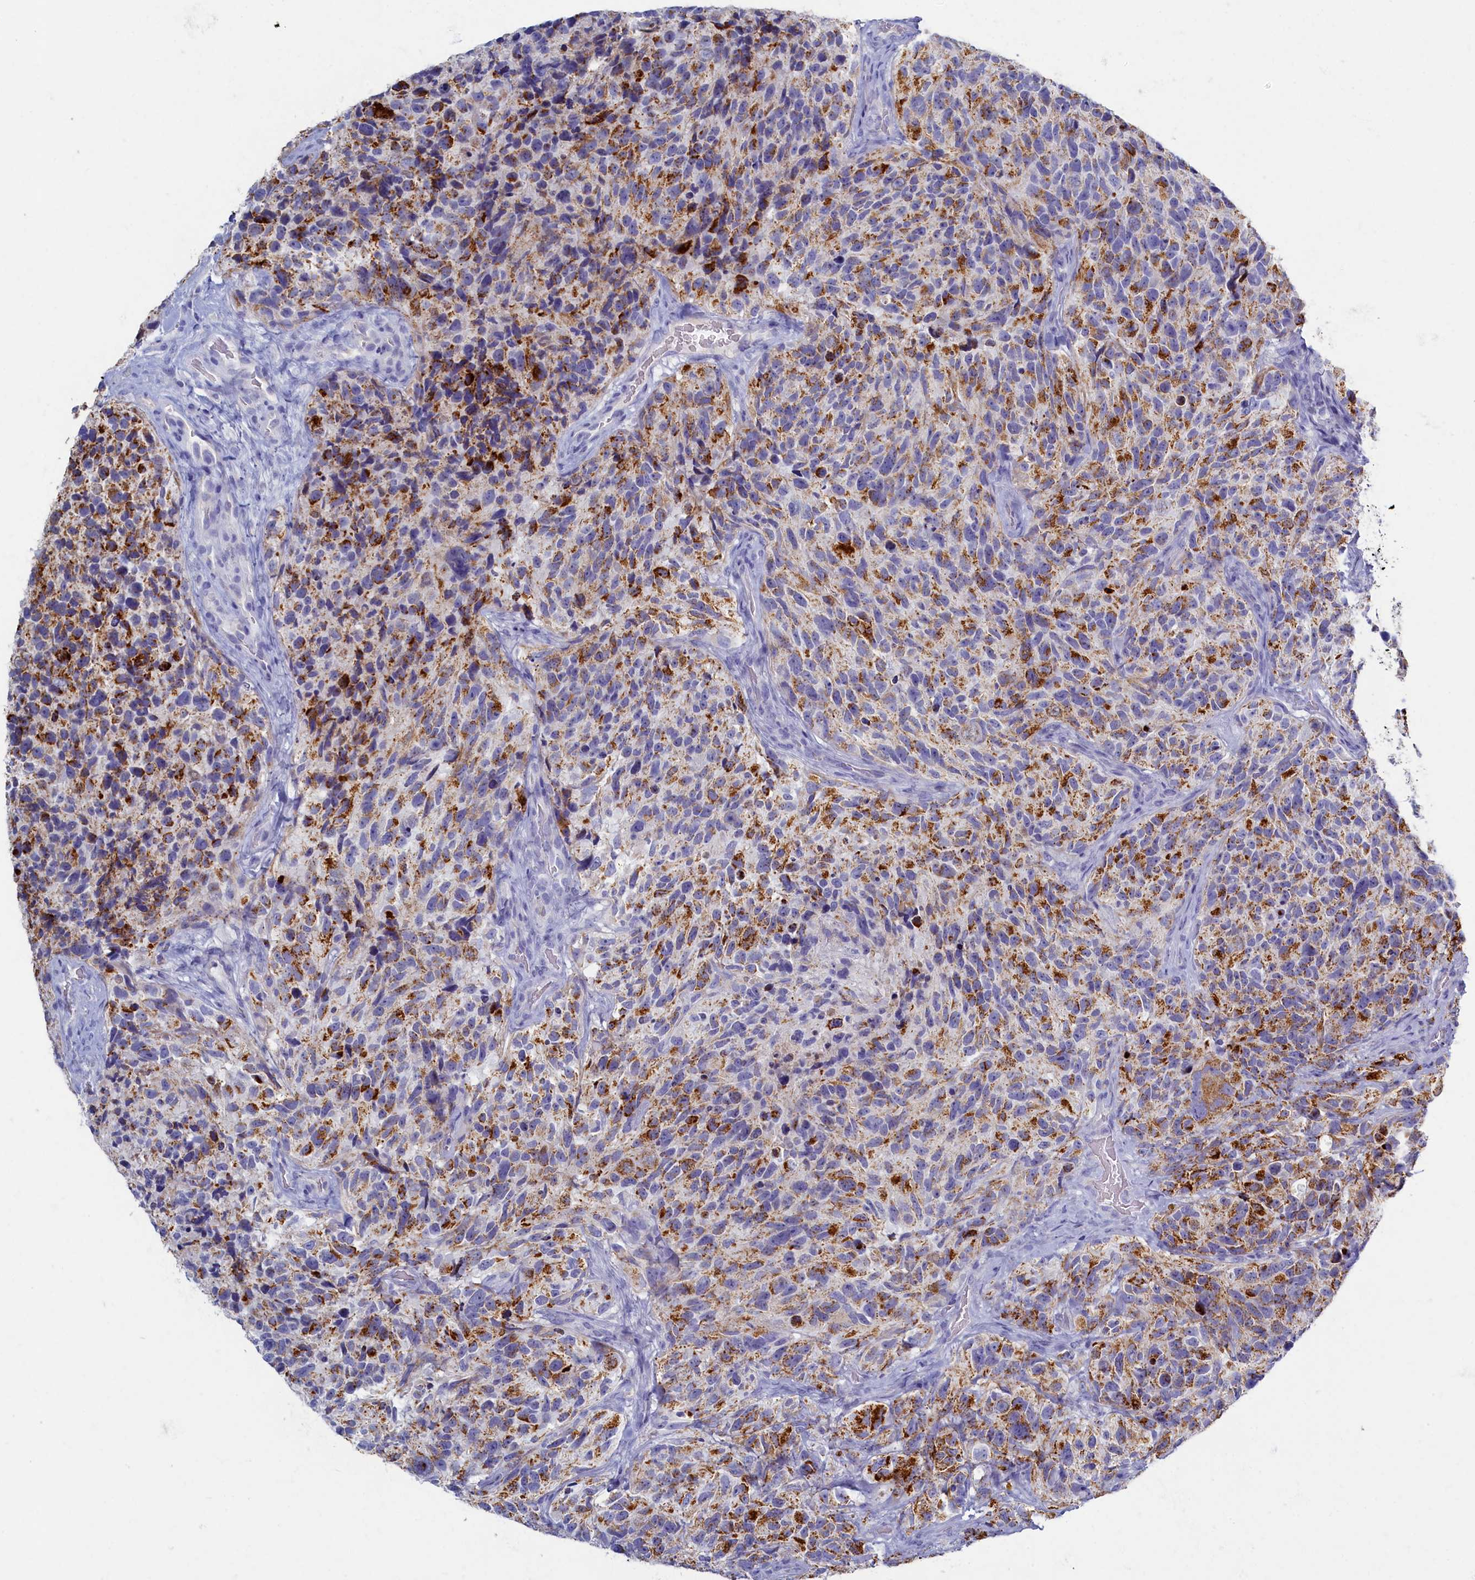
{"staining": {"intensity": "moderate", "quantity": ">75%", "location": "cytoplasmic/membranous"}, "tissue": "glioma", "cell_type": "Tumor cells", "image_type": "cancer", "snomed": [{"axis": "morphology", "description": "Glioma, malignant, High grade"}, {"axis": "topography", "description": "Brain"}], "caption": "DAB (3,3'-diaminobenzidine) immunohistochemical staining of glioma displays moderate cytoplasmic/membranous protein staining in about >75% of tumor cells.", "gene": "OCIAD2", "patient": {"sex": "male", "age": 69}}